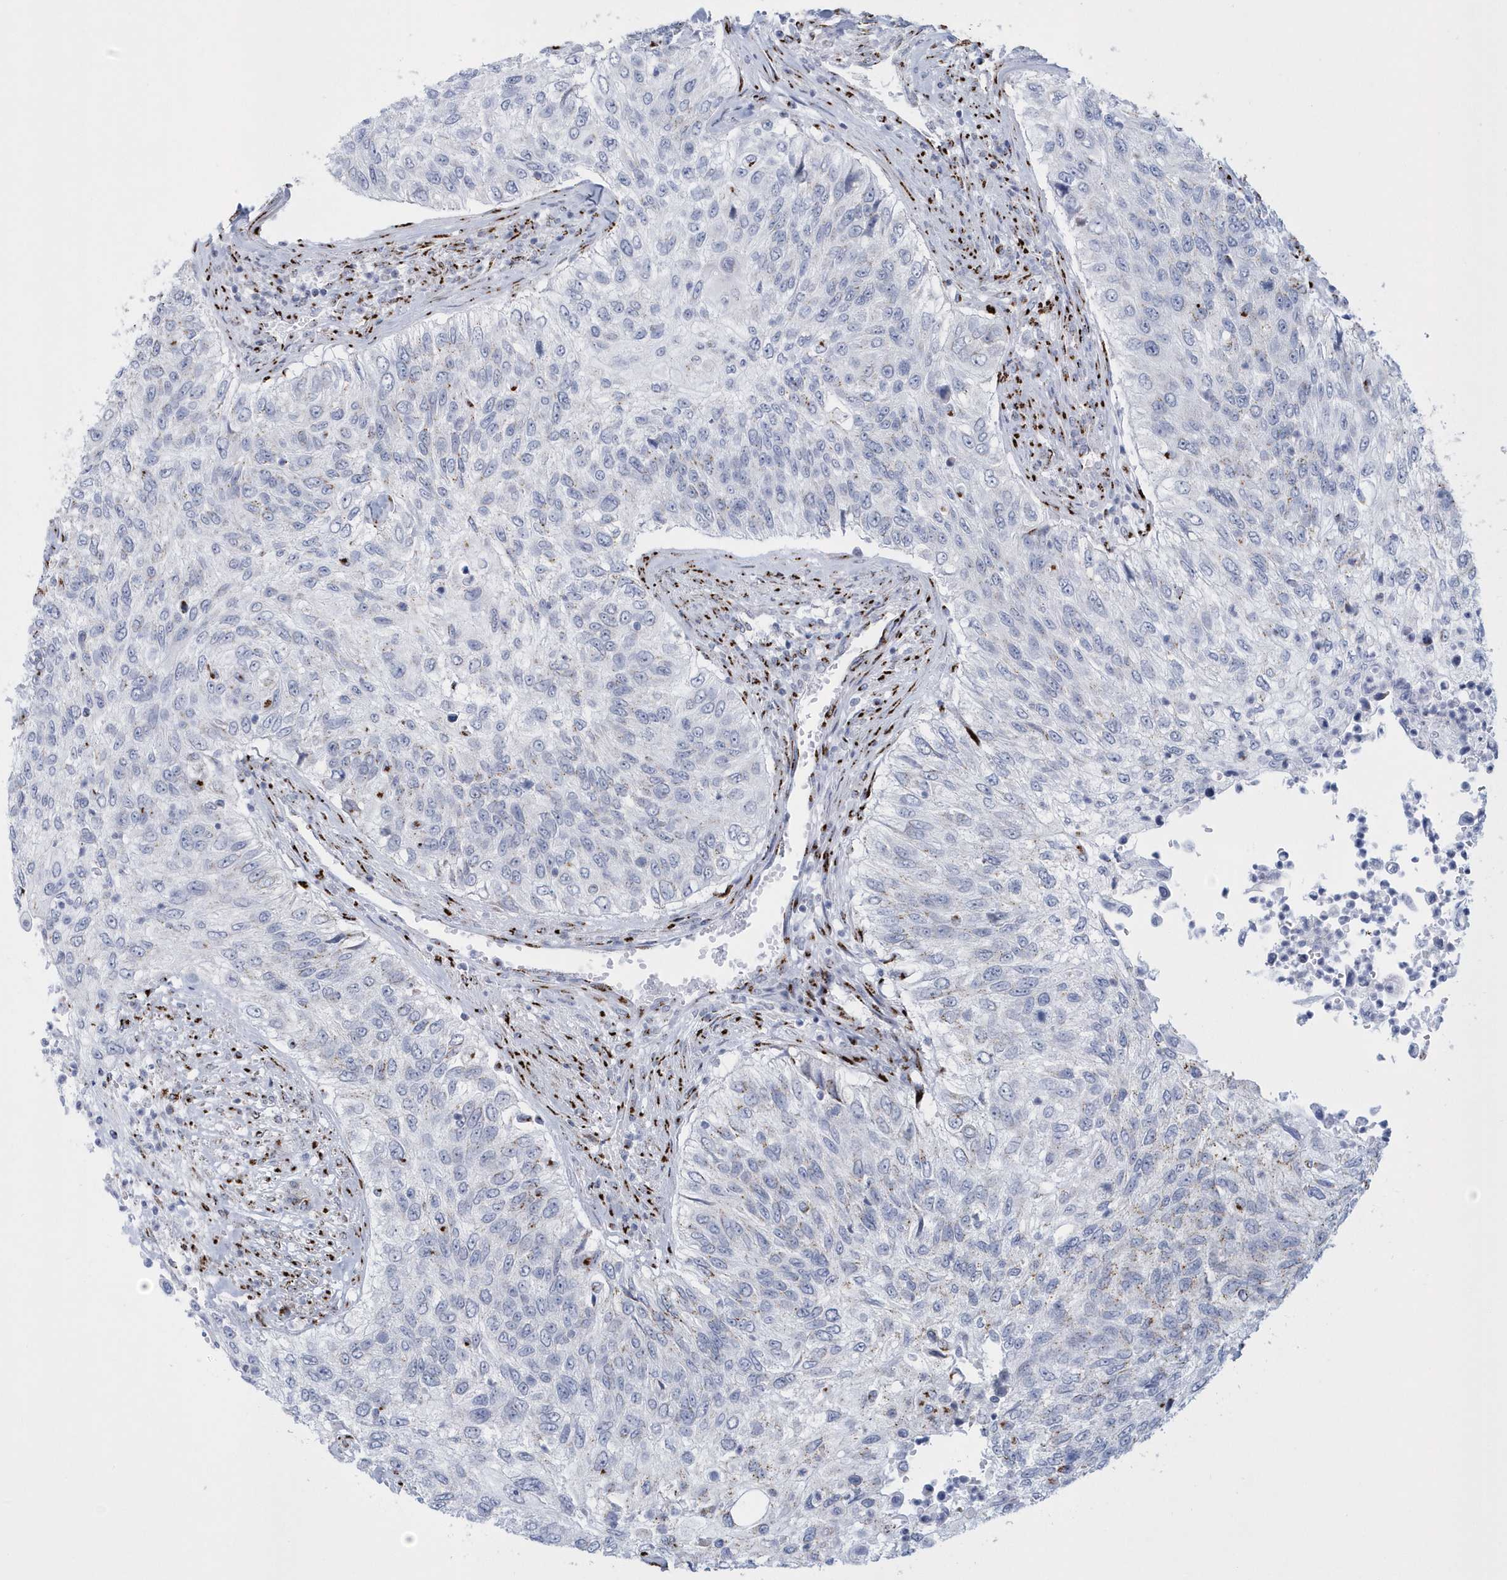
{"staining": {"intensity": "negative", "quantity": "none", "location": "none"}, "tissue": "urothelial cancer", "cell_type": "Tumor cells", "image_type": "cancer", "snomed": [{"axis": "morphology", "description": "Urothelial carcinoma, High grade"}, {"axis": "topography", "description": "Urinary bladder"}], "caption": "Tumor cells show no significant protein staining in urothelial cancer.", "gene": "SLX9", "patient": {"sex": "female", "age": 60}}